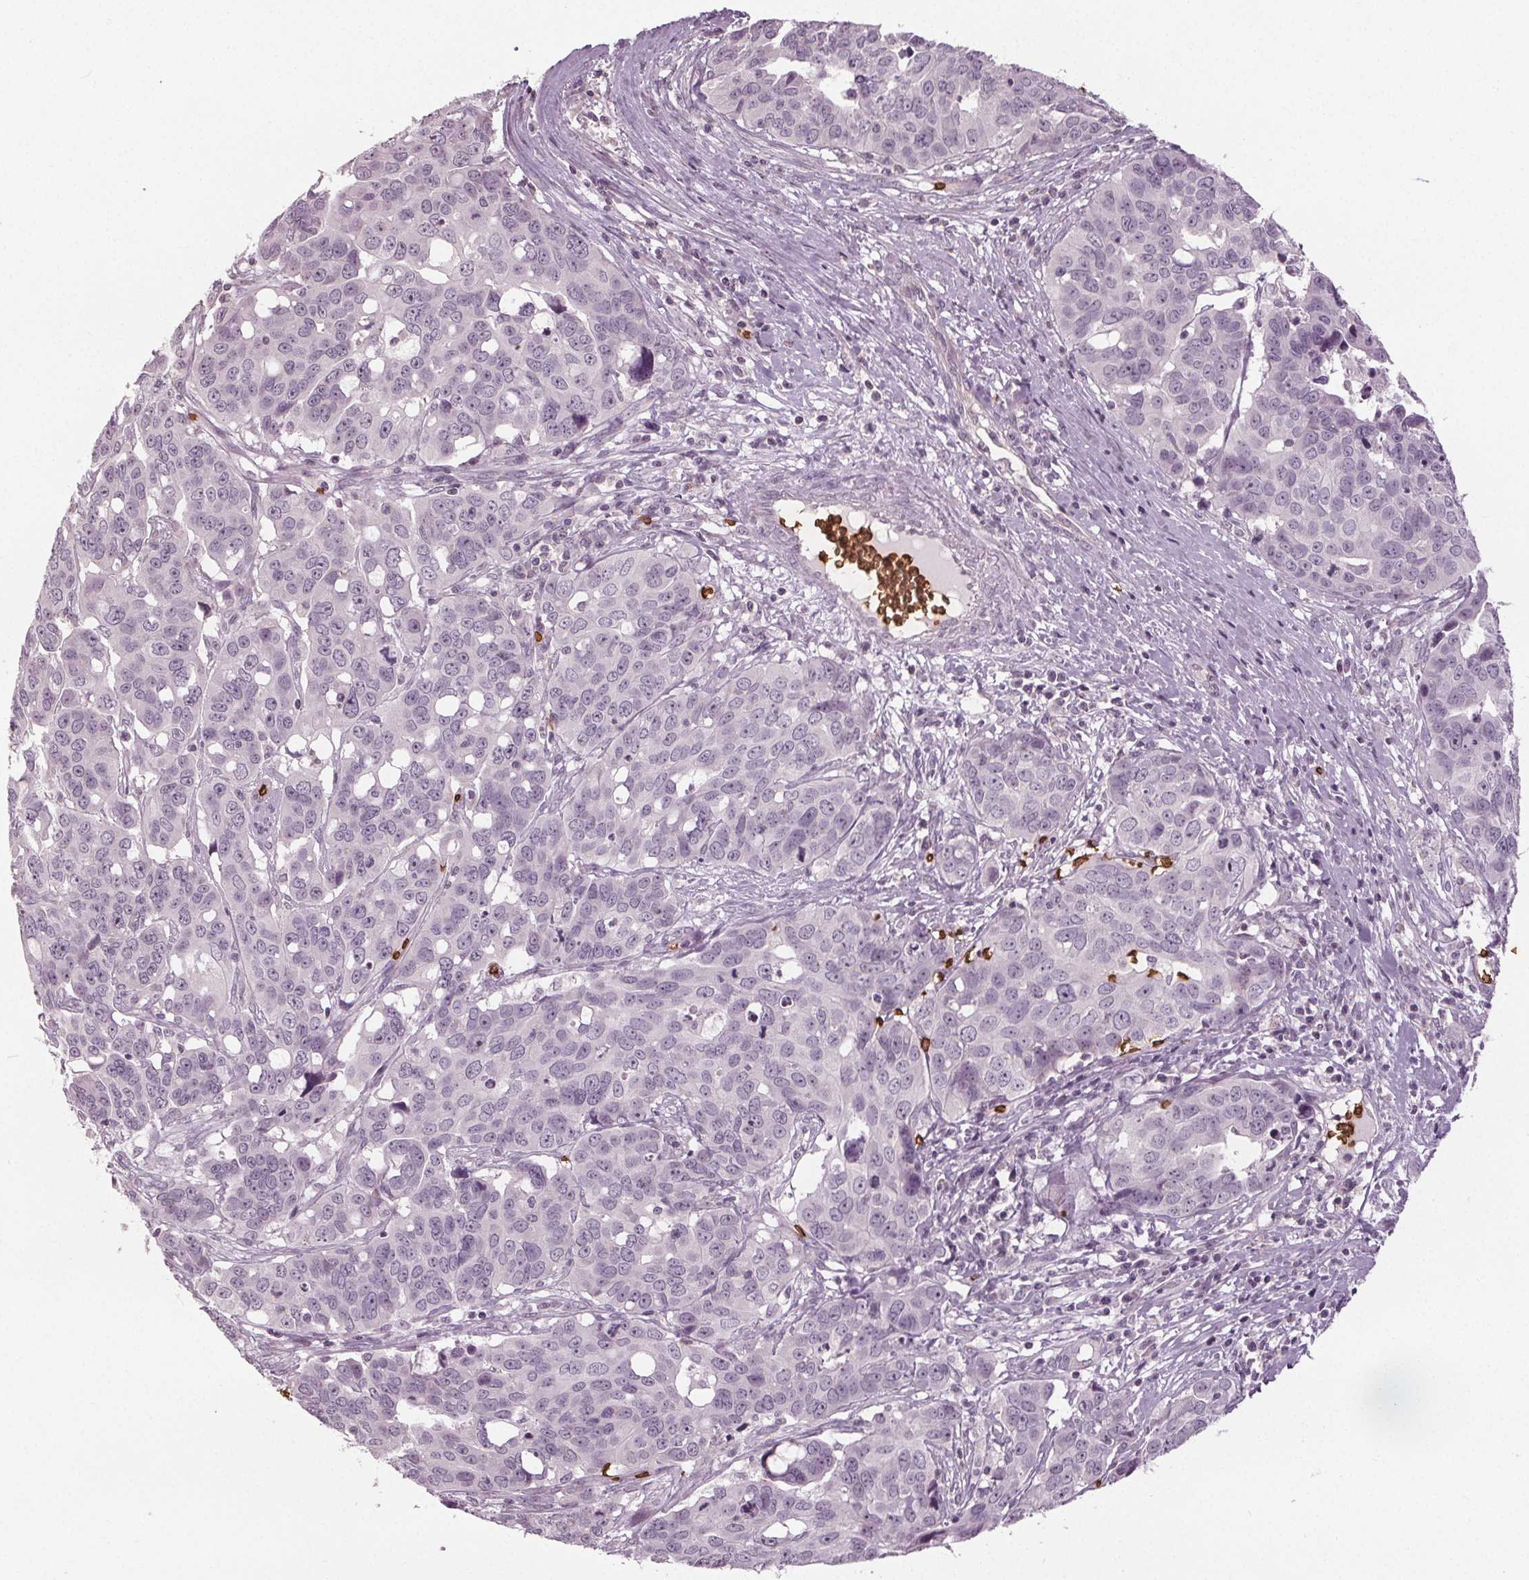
{"staining": {"intensity": "negative", "quantity": "none", "location": "none"}, "tissue": "ovarian cancer", "cell_type": "Tumor cells", "image_type": "cancer", "snomed": [{"axis": "morphology", "description": "Carcinoma, endometroid"}, {"axis": "topography", "description": "Ovary"}], "caption": "IHC of ovarian cancer (endometroid carcinoma) reveals no positivity in tumor cells.", "gene": "SLC4A1", "patient": {"sex": "female", "age": 78}}